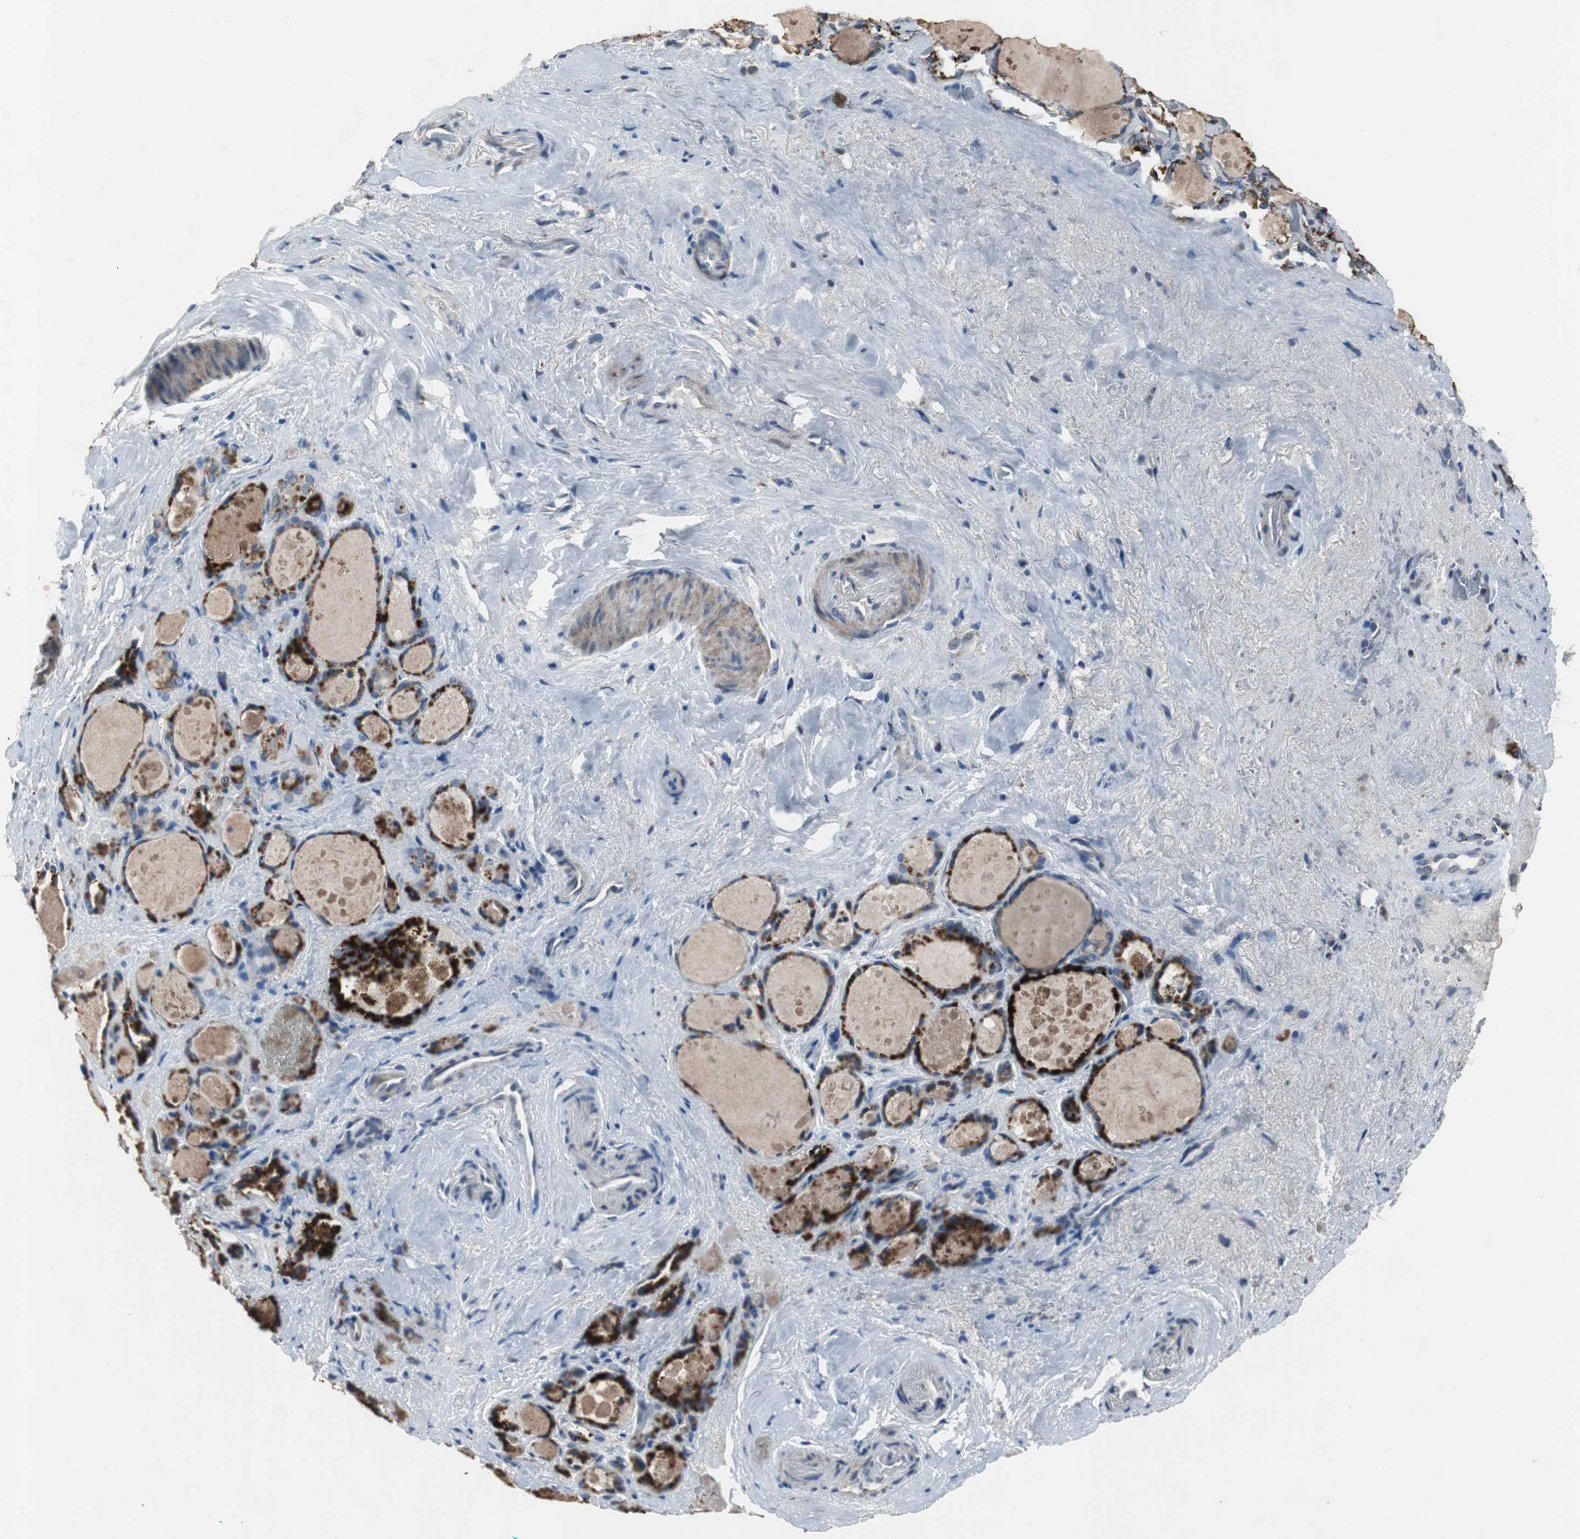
{"staining": {"intensity": "strong", "quantity": ">75%", "location": "cytoplasmic/membranous"}, "tissue": "thyroid gland", "cell_type": "Glandular cells", "image_type": "normal", "snomed": [{"axis": "morphology", "description": "Normal tissue, NOS"}, {"axis": "topography", "description": "Thyroid gland"}], "caption": "Glandular cells display high levels of strong cytoplasmic/membranous staining in about >75% of cells in unremarkable human thyroid gland.", "gene": "PCYT1B", "patient": {"sex": "female", "age": 75}}